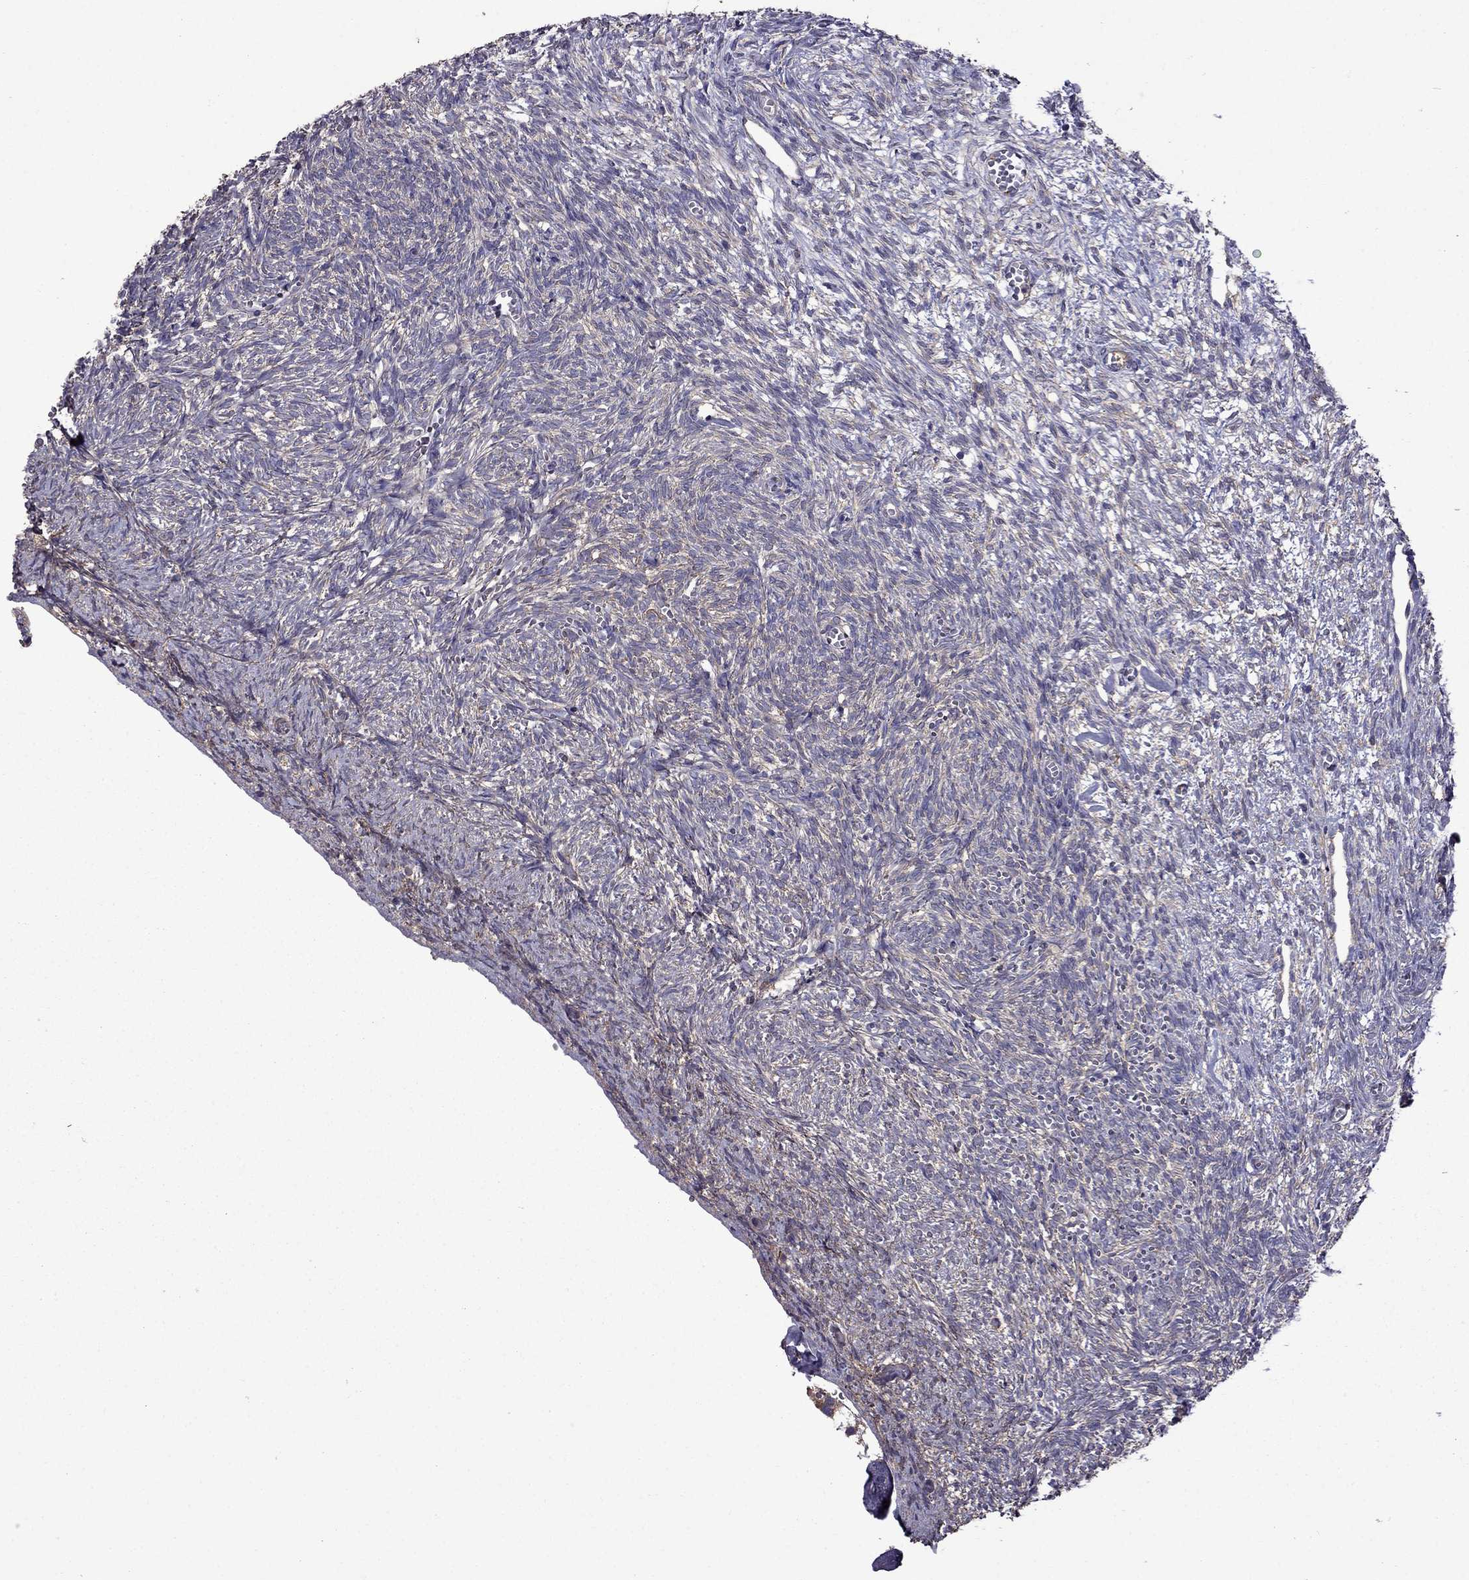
{"staining": {"intensity": "strong", "quantity": ">75%", "location": "cytoplasmic/membranous"}, "tissue": "ovary", "cell_type": "Follicle cells", "image_type": "normal", "snomed": [{"axis": "morphology", "description": "Normal tissue, NOS"}, {"axis": "topography", "description": "Ovary"}], "caption": "Strong cytoplasmic/membranous staining for a protein is appreciated in about >75% of follicle cells of normal ovary using immunohistochemistry.", "gene": "ITGB1", "patient": {"sex": "female", "age": 43}}